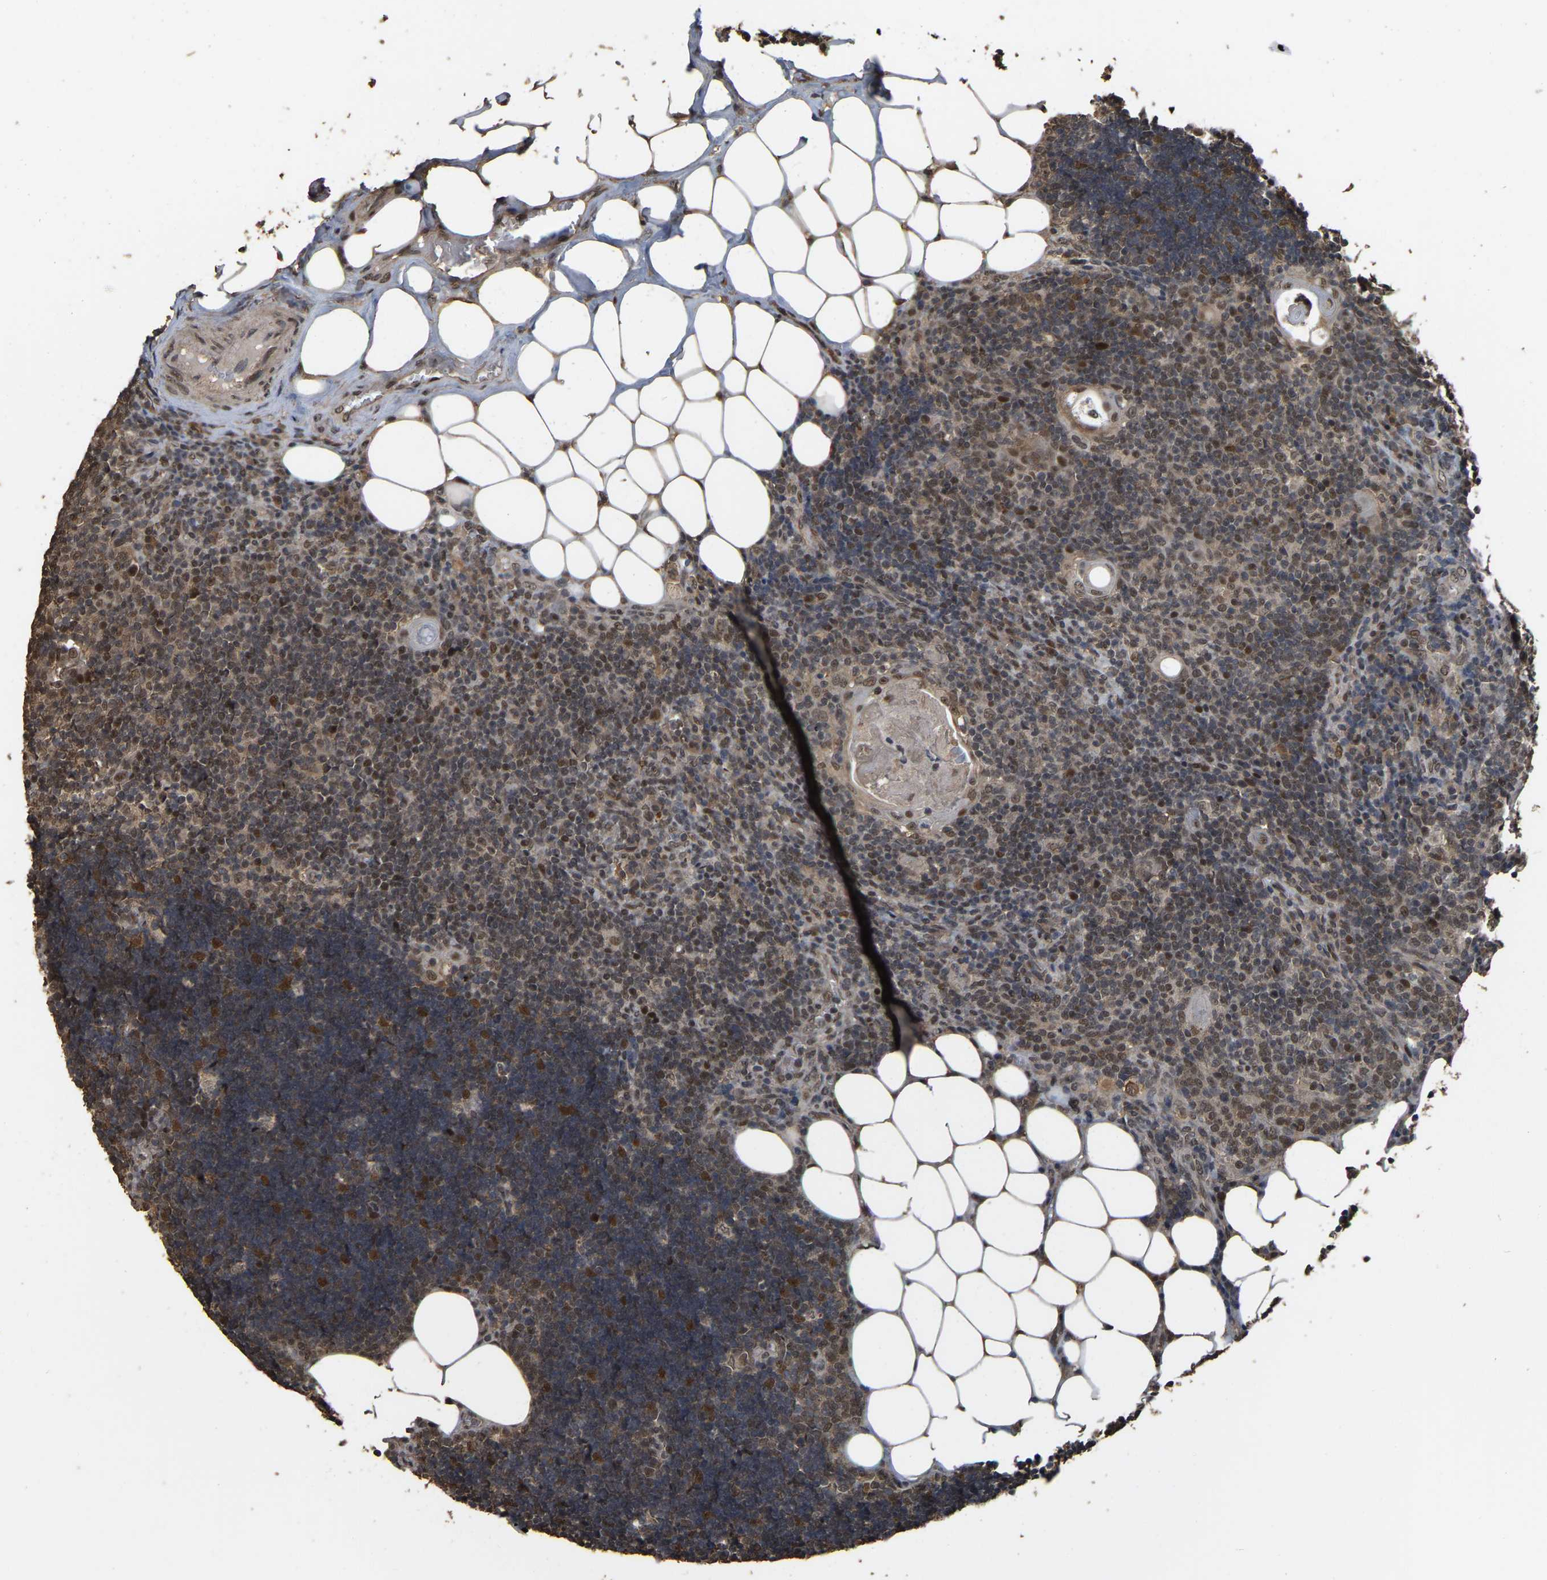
{"staining": {"intensity": "moderate", "quantity": "25%-75%", "location": "cytoplasmic/membranous,nuclear"}, "tissue": "lymph node", "cell_type": "Non-germinal center cells", "image_type": "normal", "snomed": [{"axis": "morphology", "description": "Normal tissue, NOS"}, {"axis": "topography", "description": "Lymph node"}], "caption": "Immunohistochemistry (IHC) image of unremarkable lymph node: human lymph node stained using immunohistochemistry (IHC) demonstrates medium levels of moderate protein expression localized specifically in the cytoplasmic/membranous,nuclear of non-germinal center cells, appearing as a cytoplasmic/membranous,nuclear brown color.", "gene": "ARHGAP23", "patient": {"sex": "male", "age": 33}}